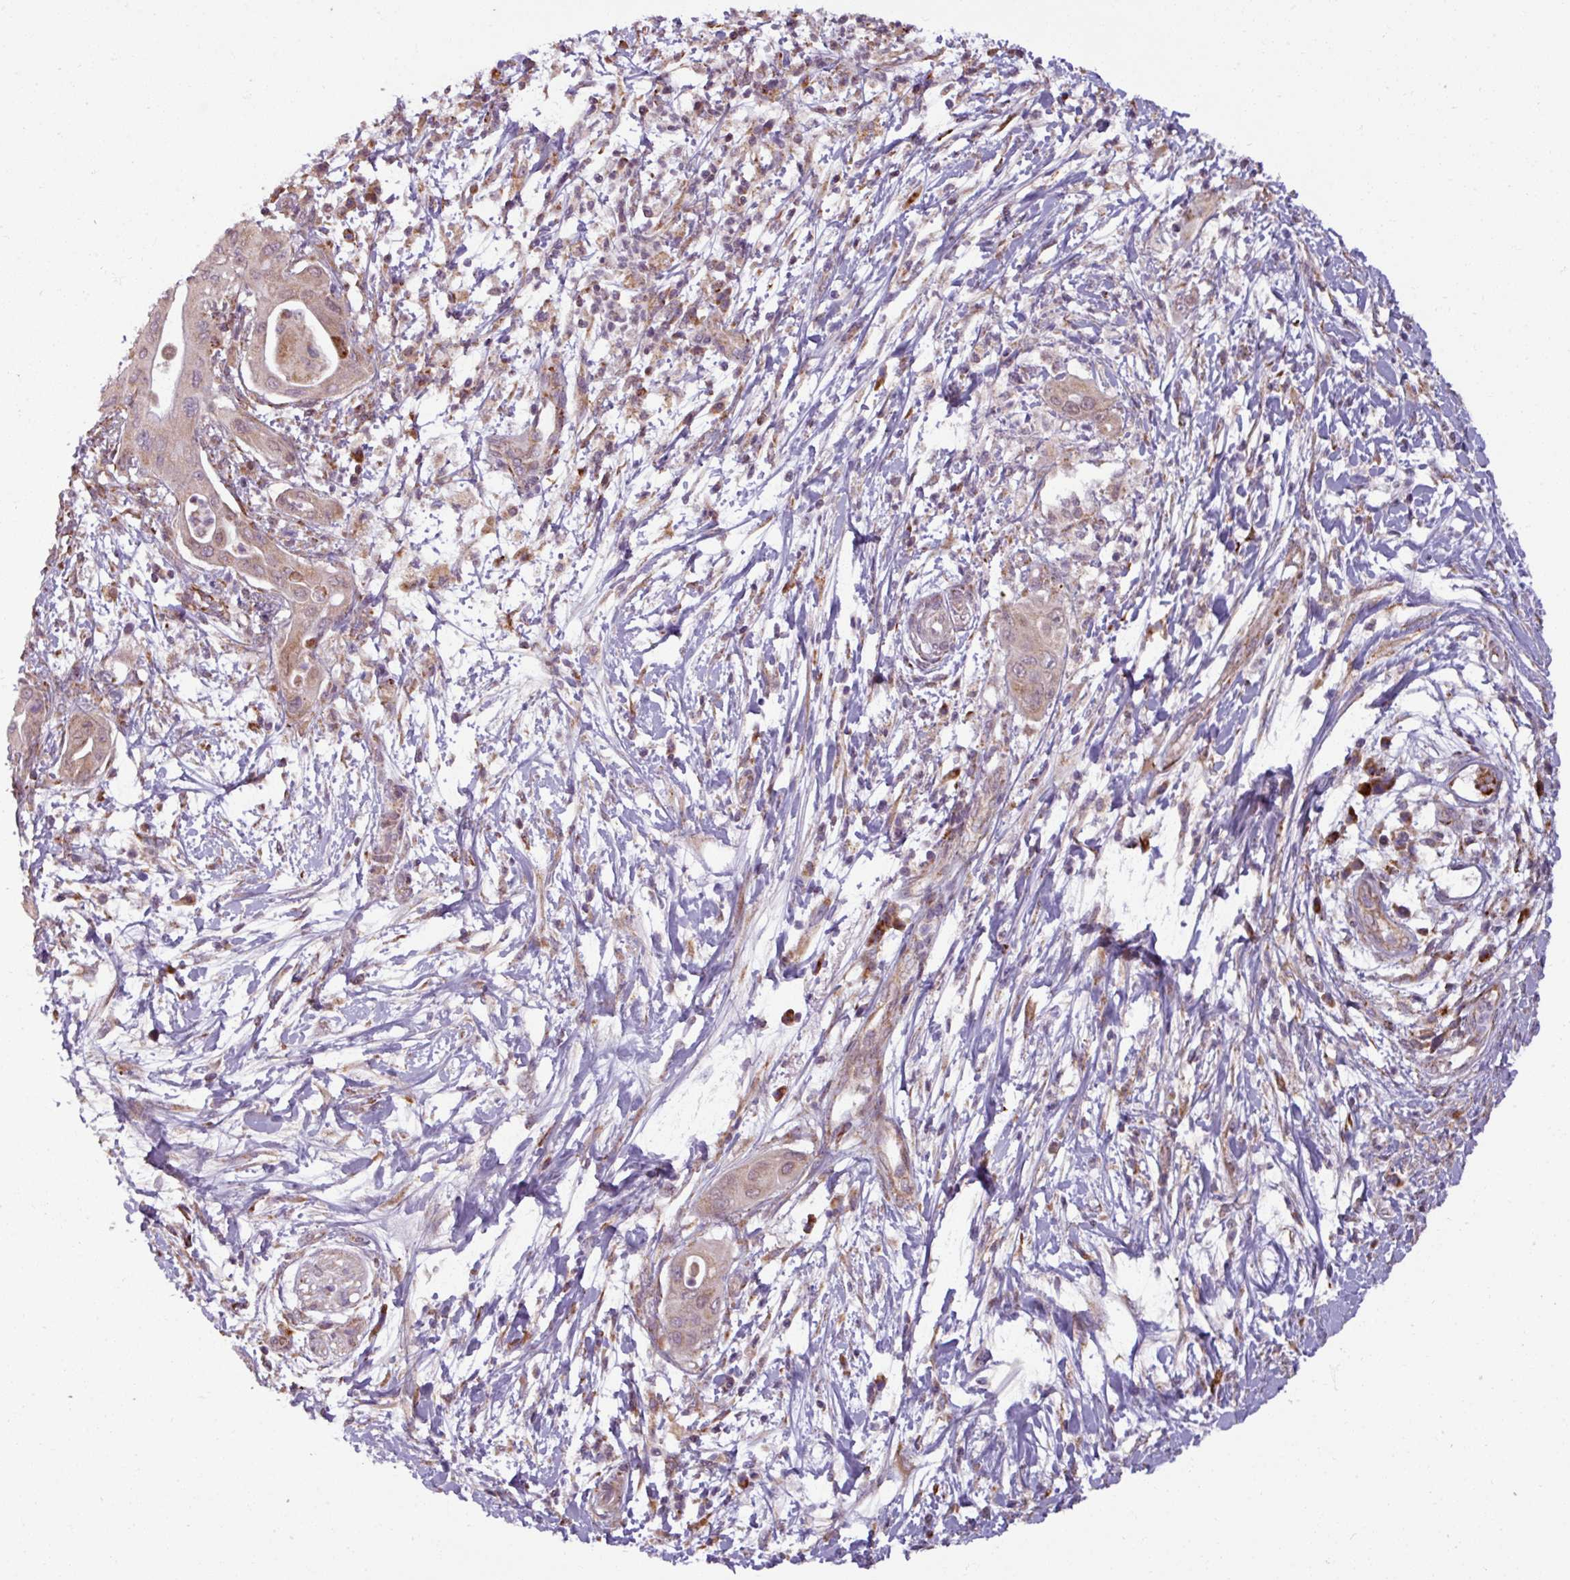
{"staining": {"intensity": "weak", "quantity": "25%-75%", "location": "cytoplasmic/membranous"}, "tissue": "pancreatic cancer", "cell_type": "Tumor cells", "image_type": "cancer", "snomed": [{"axis": "morphology", "description": "Adenocarcinoma, NOS"}, {"axis": "topography", "description": "Pancreas"}], "caption": "An image of pancreatic cancer (adenocarcinoma) stained for a protein demonstrates weak cytoplasmic/membranous brown staining in tumor cells. (DAB = brown stain, brightfield microscopy at high magnification).", "gene": "MAGT1", "patient": {"sex": "male", "age": 68}}